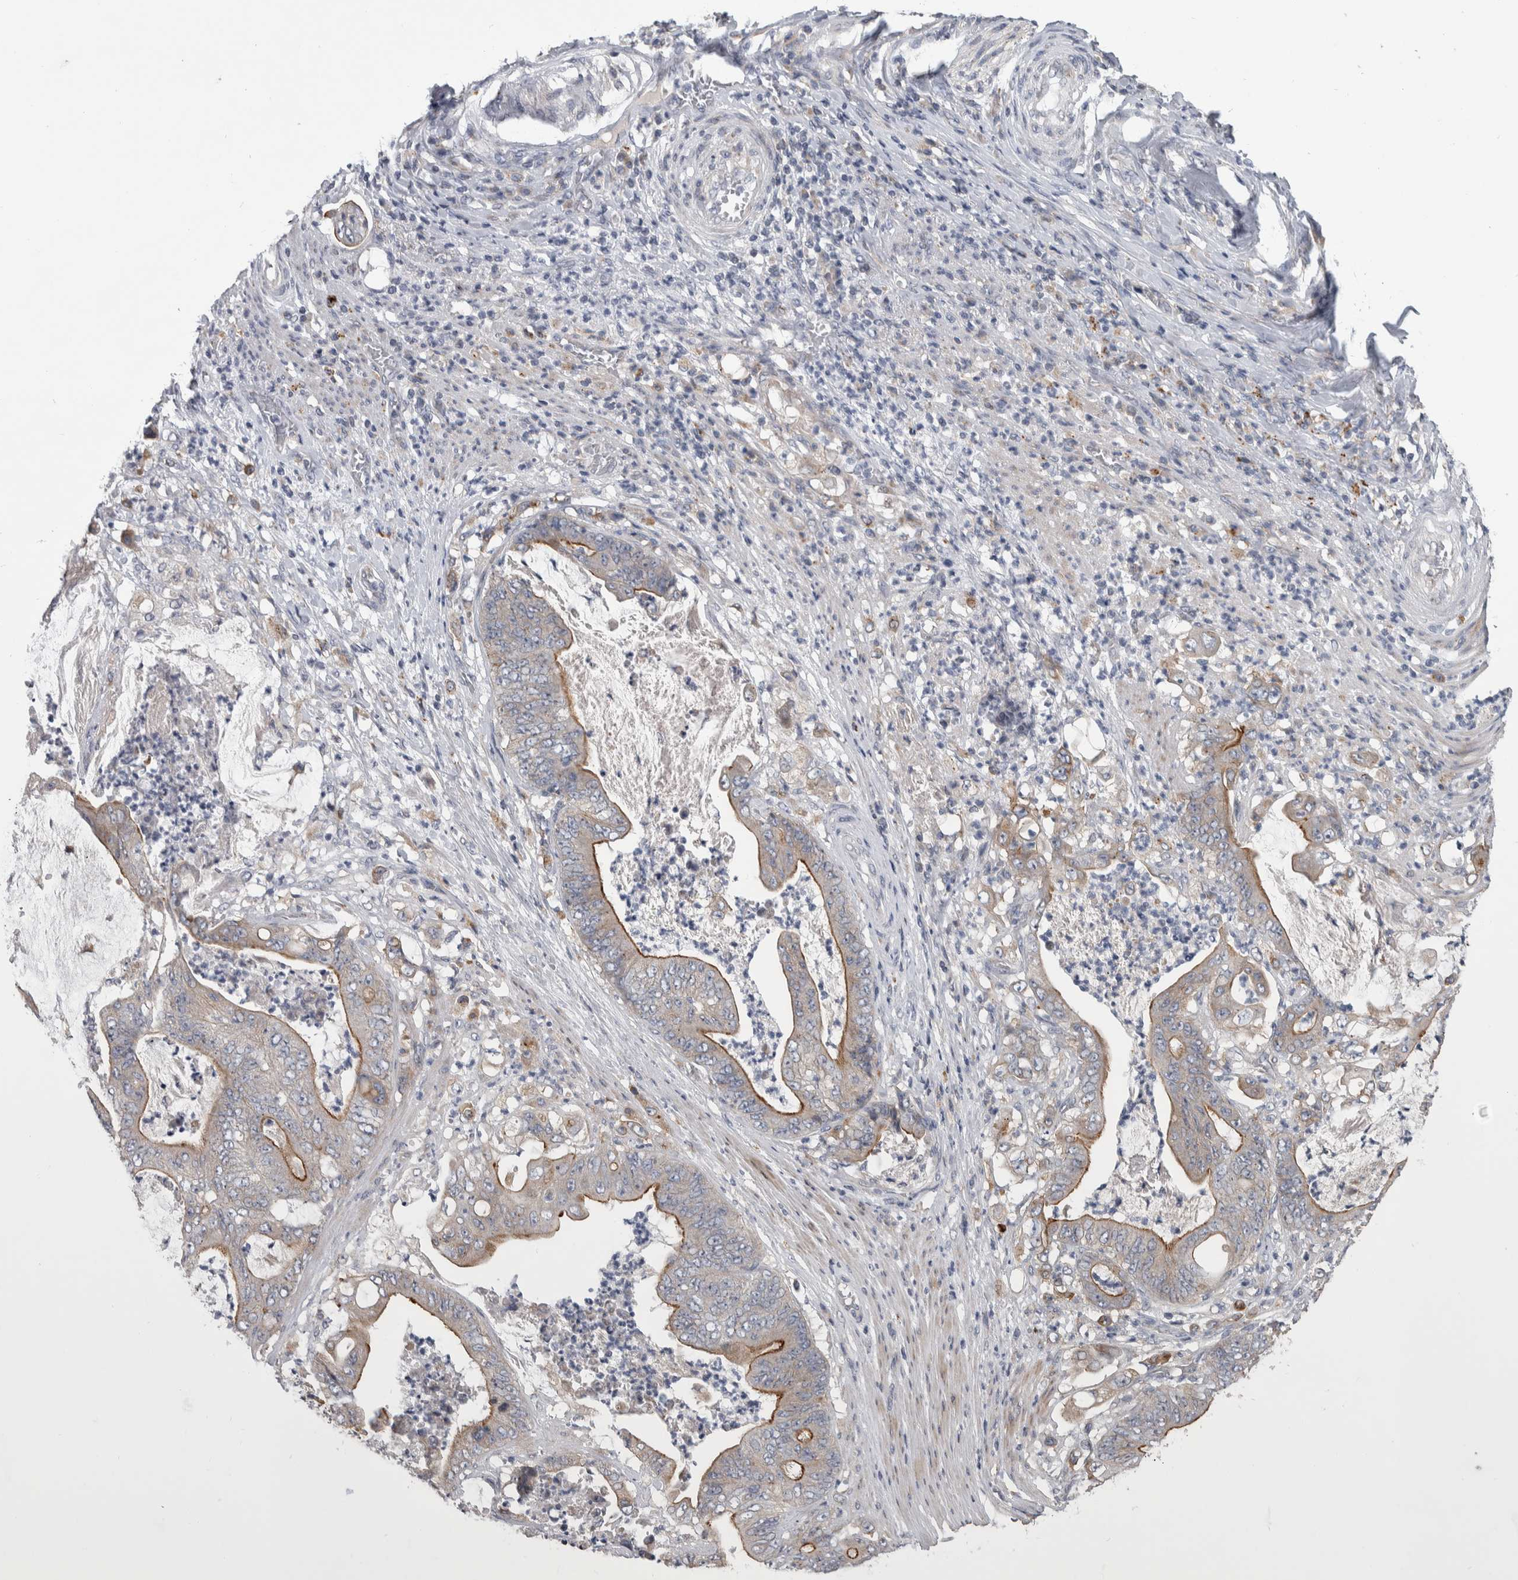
{"staining": {"intensity": "moderate", "quantity": ">75%", "location": "cytoplasmic/membranous"}, "tissue": "stomach cancer", "cell_type": "Tumor cells", "image_type": "cancer", "snomed": [{"axis": "morphology", "description": "Adenocarcinoma, NOS"}, {"axis": "topography", "description": "Stomach"}], "caption": "Immunohistochemical staining of human adenocarcinoma (stomach) exhibits moderate cytoplasmic/membranous protein positivity in approximately >75% of tumor cells. (DAB (3,3'-diaminobenzidine) IHC, brown staining for protein, blue staining for nuclei).", "gene": "FAM83G", "patient": {"sex": "female", "age": 73}}